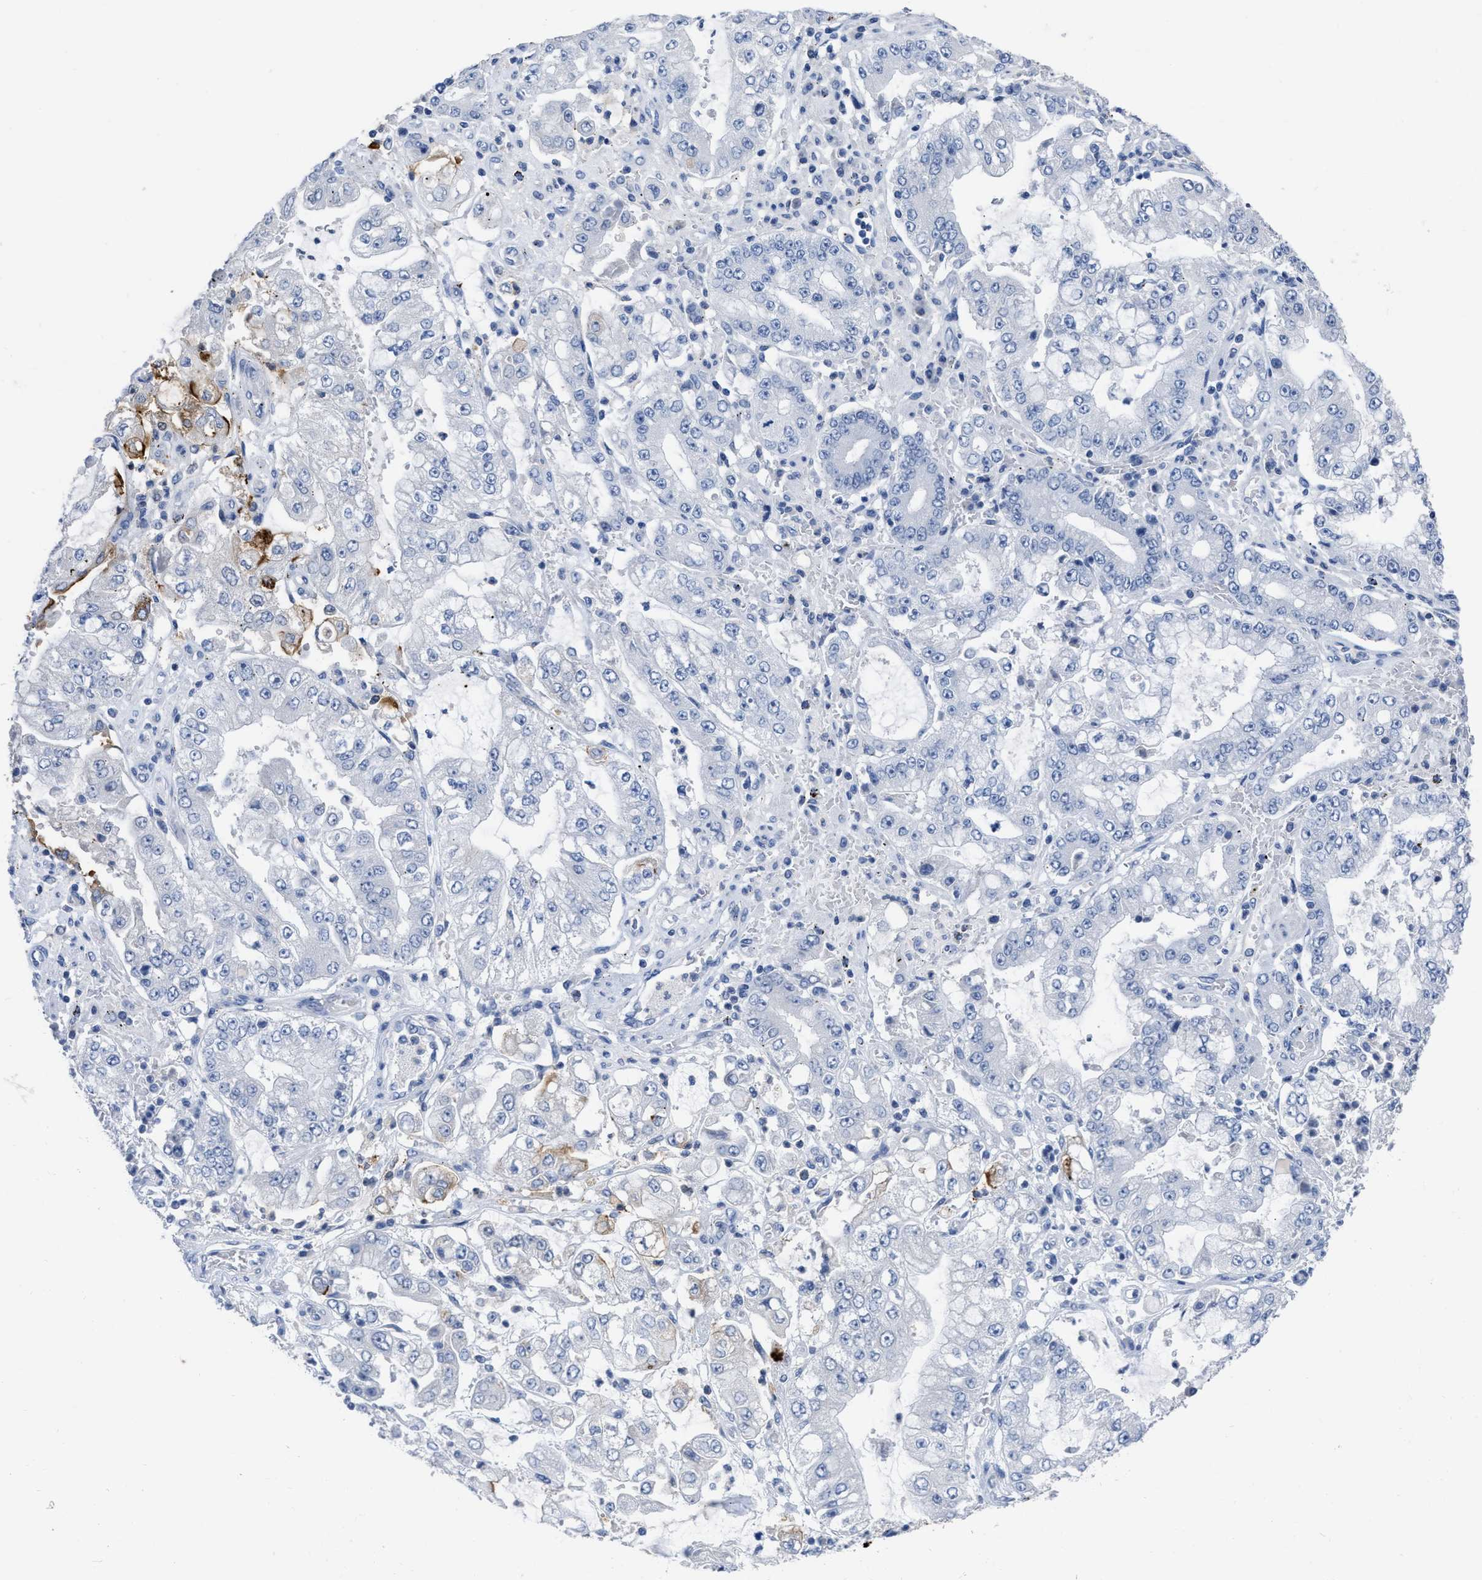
{"staining": {"intensity": "moderate", "quantity": "<25%", "location": "cytoplasmic/membranous"}, "tissue": "stomach cancer", "cell_type": "Tumor cells", "image_type": "cancer", "snomed": [{"axis": "morphology", "description": "Adenocarcinoma, NOS"}, {"axis": "topography", "description": "Stomach"}], "caption": "A low amount of moderate cytoplasmic/membranous staining is appreciated in about <25% of tumor cells in adenocarcinoma (stomach) tissue. The staining is performed using DAB (3,3'-diaminobenzidine) brown chromogen to label protein expression. The nuclei are counter-stained blue using hematoxylin.", "gene": "CEACAM5", "patient": {"sex": "male", "age": 76}}